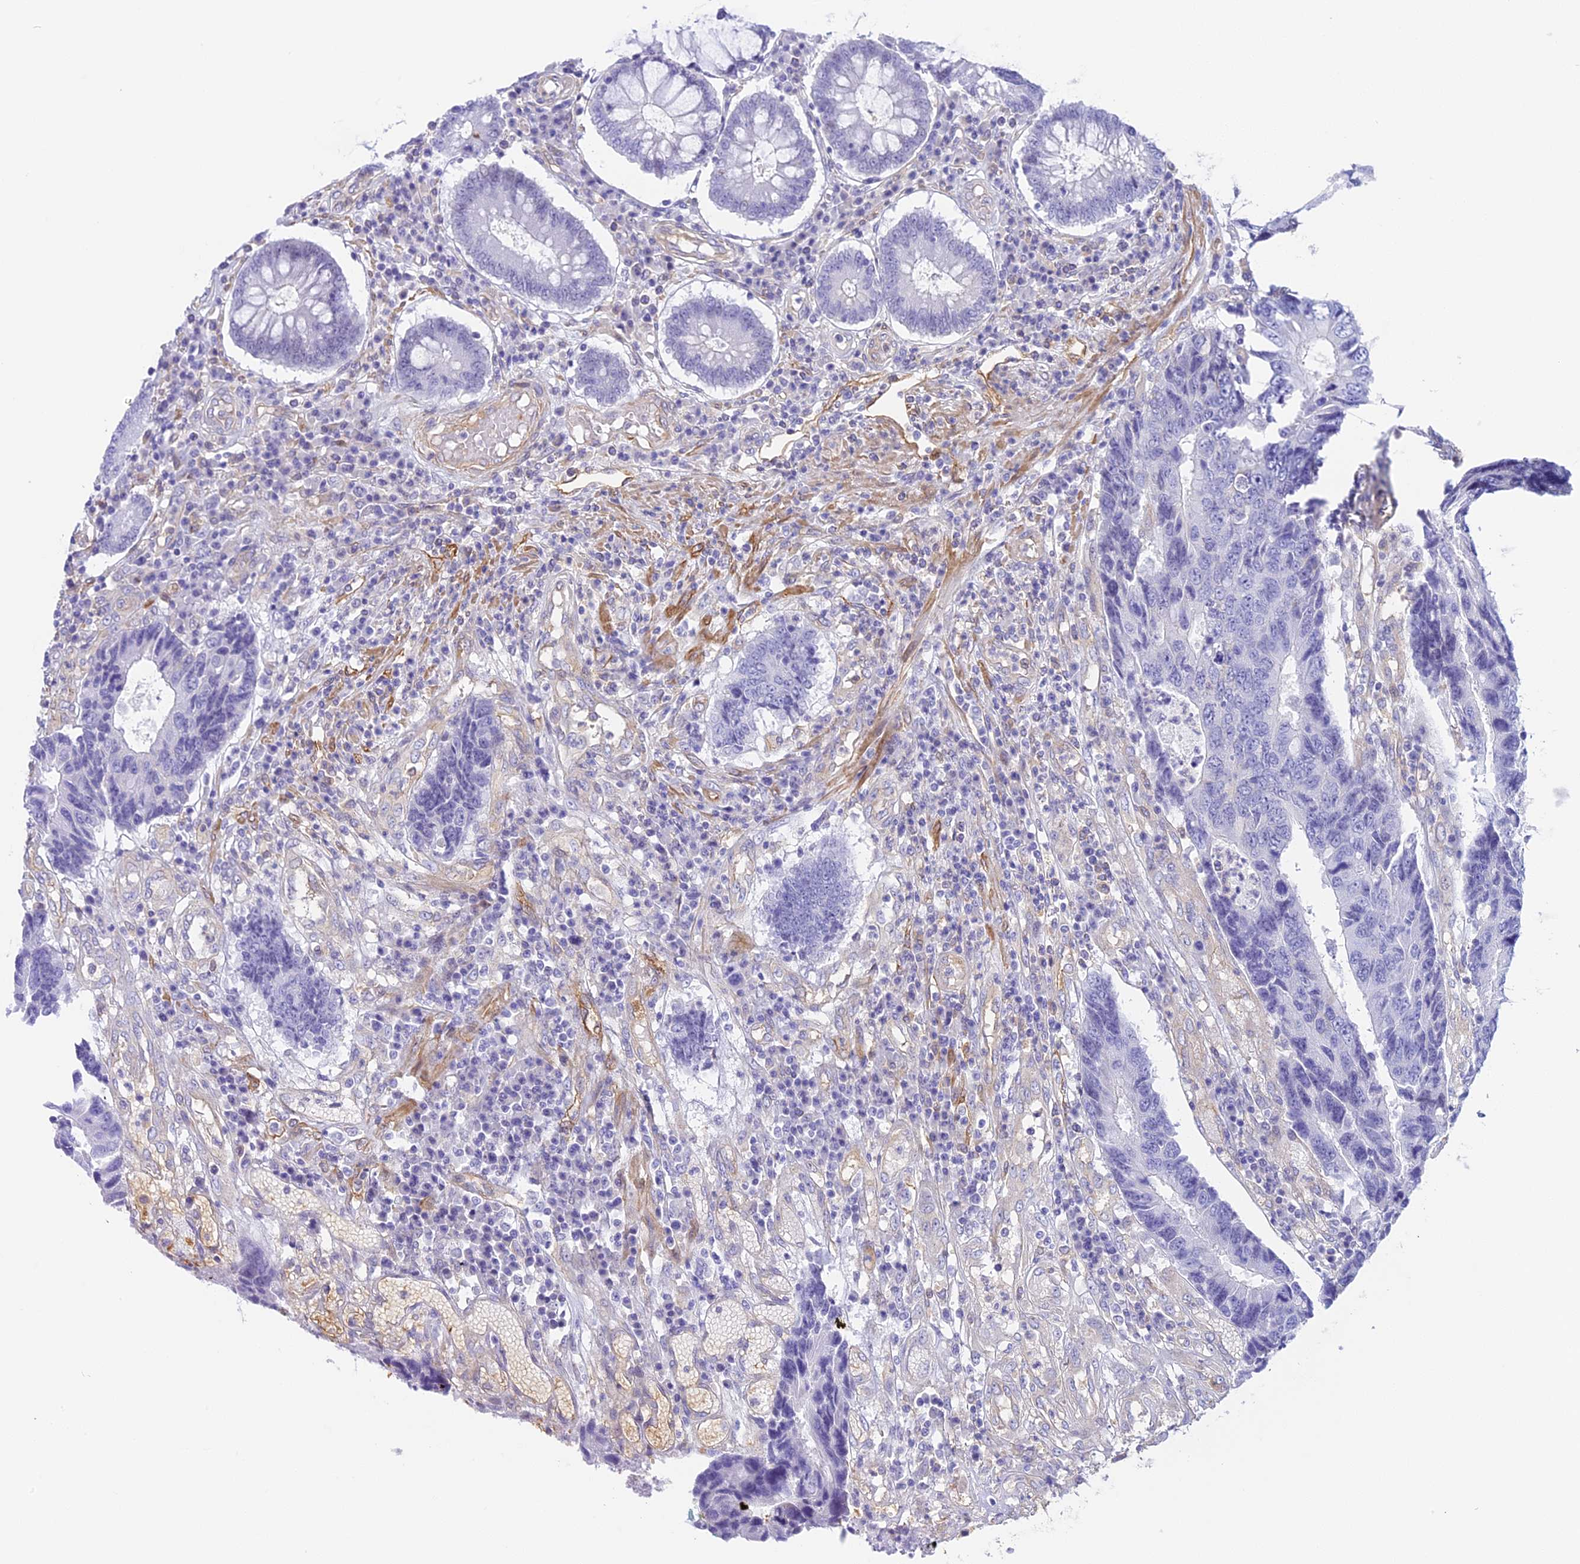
{"staining": {"intensity": "negative", "quantity": "none", "location": "none"}, "tissue": "colorectal cancer", "cell_type": "Tumor cells", "image_type": "cancer", "snomed": [{"axis": "morphology", "description": "Adenocarcinoma, NOS"}, {"axis": "topography", "description": "Rectum"}], "caption": "Immunohistochemical staining of human colorectal adenocarcinoma exhibits no significant positivity in tumor cells. Brightfield microscopy of immunohistochemistry stained with DAB (3,3'-diaminobenzidine) (brown) and hematoxylin (blue), captured at high magnification.", "gene": "HOMER3", "patient": {"sex": "male", "age": 84}}